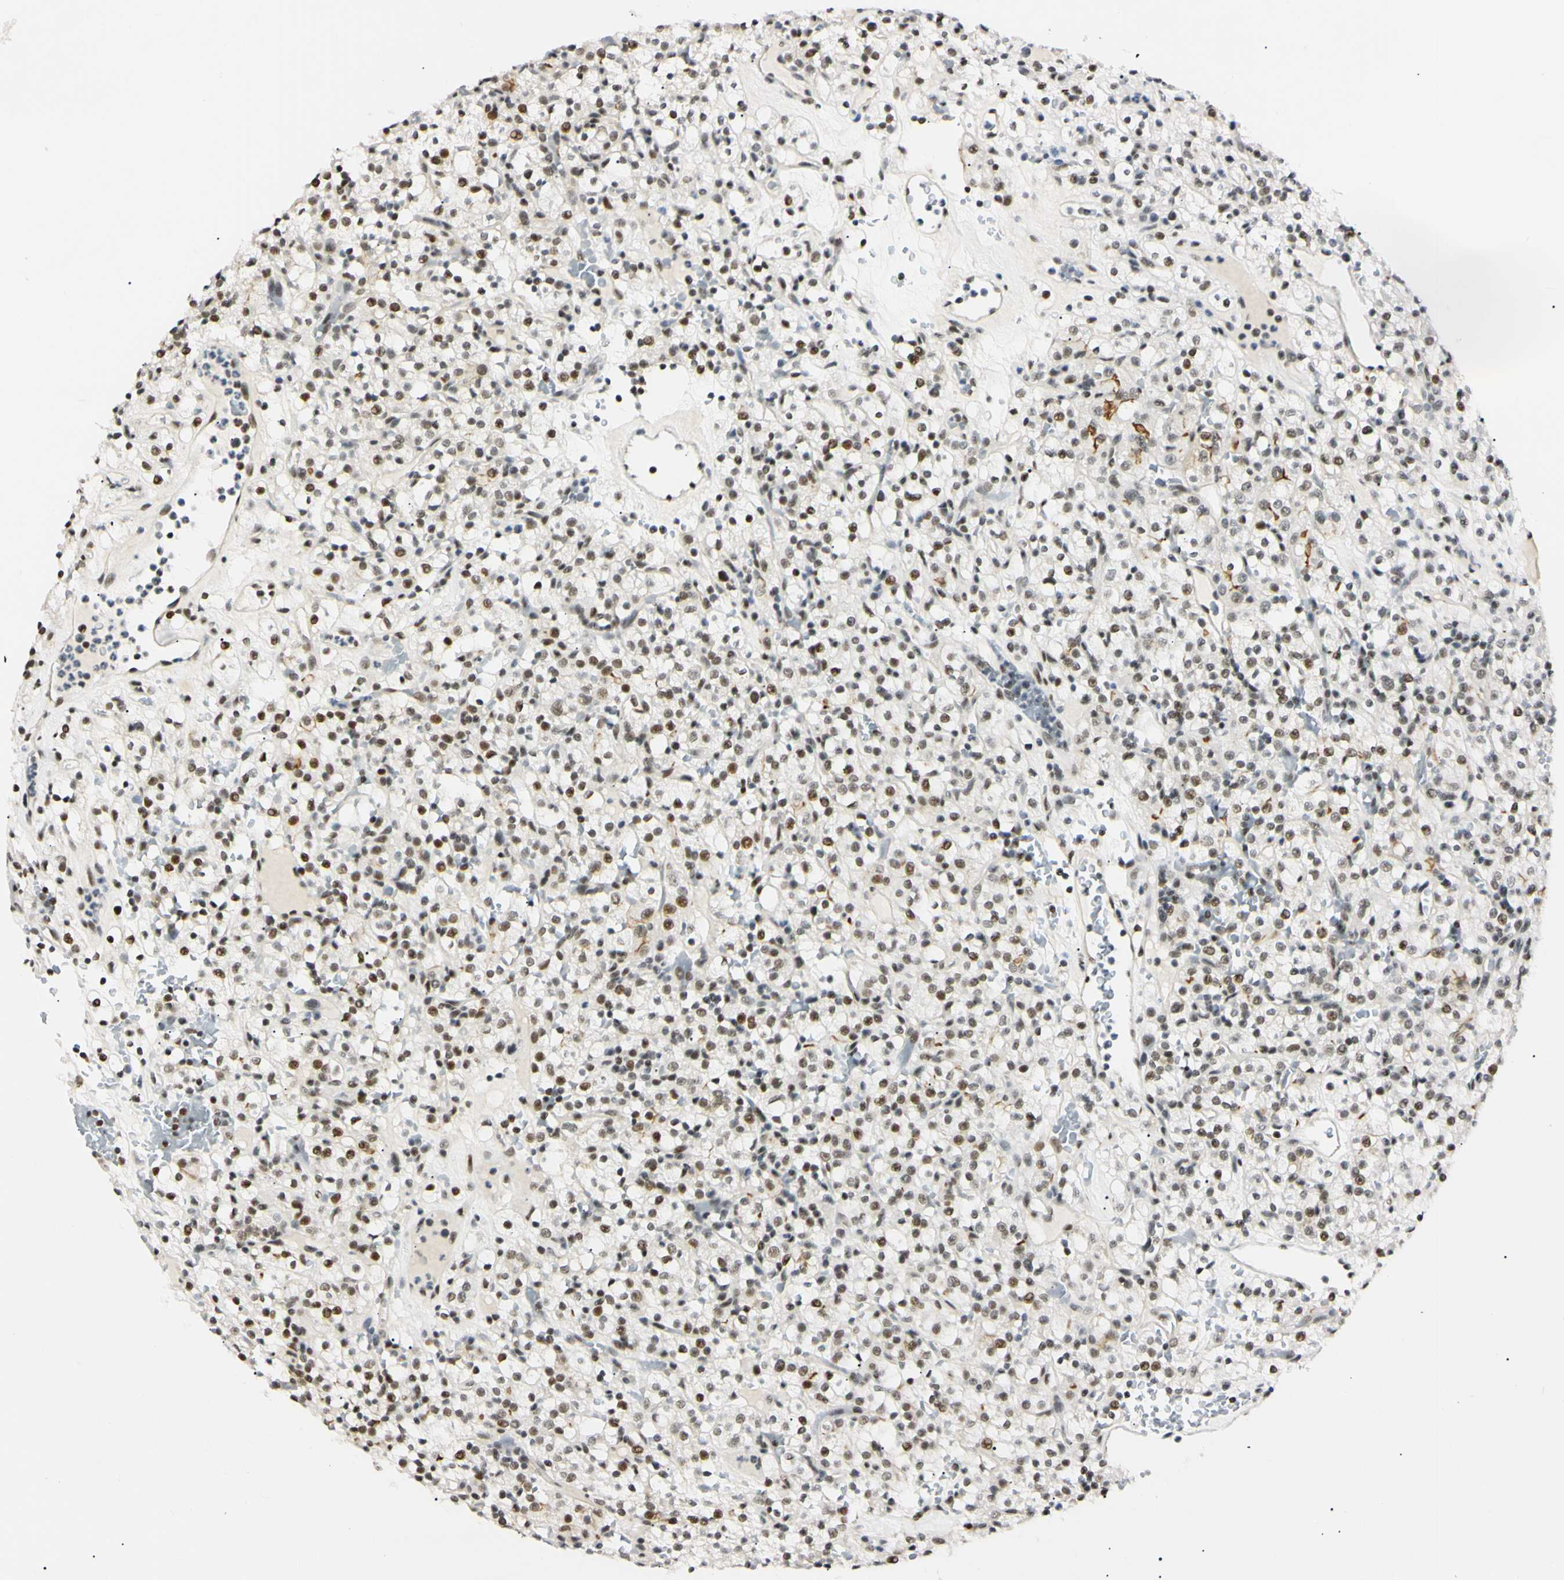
{"staining": {"intensity": "weak", "quantity": "25%-75%", "location": "nuclear"}, "tissue": "renal cancer", "cell_type": "Tumor cells", "image_type": "cancer", "snomed": [{"axis": "morphology", "description": "Normal tissue, NOS"}, {"axis": "morphology", "description": "Adenocarcinoma, NOS"}, {"axis": "topography", "description": "Kidney"}], "caption": "Immunohistochemistry (DAB) staining of renal adenocarcinoma reveals weak nuclear protein staining in about 25%-75% of tumor cells.", "gene": "ZNF134", "patient": {"sex": "female", "age": 72}}